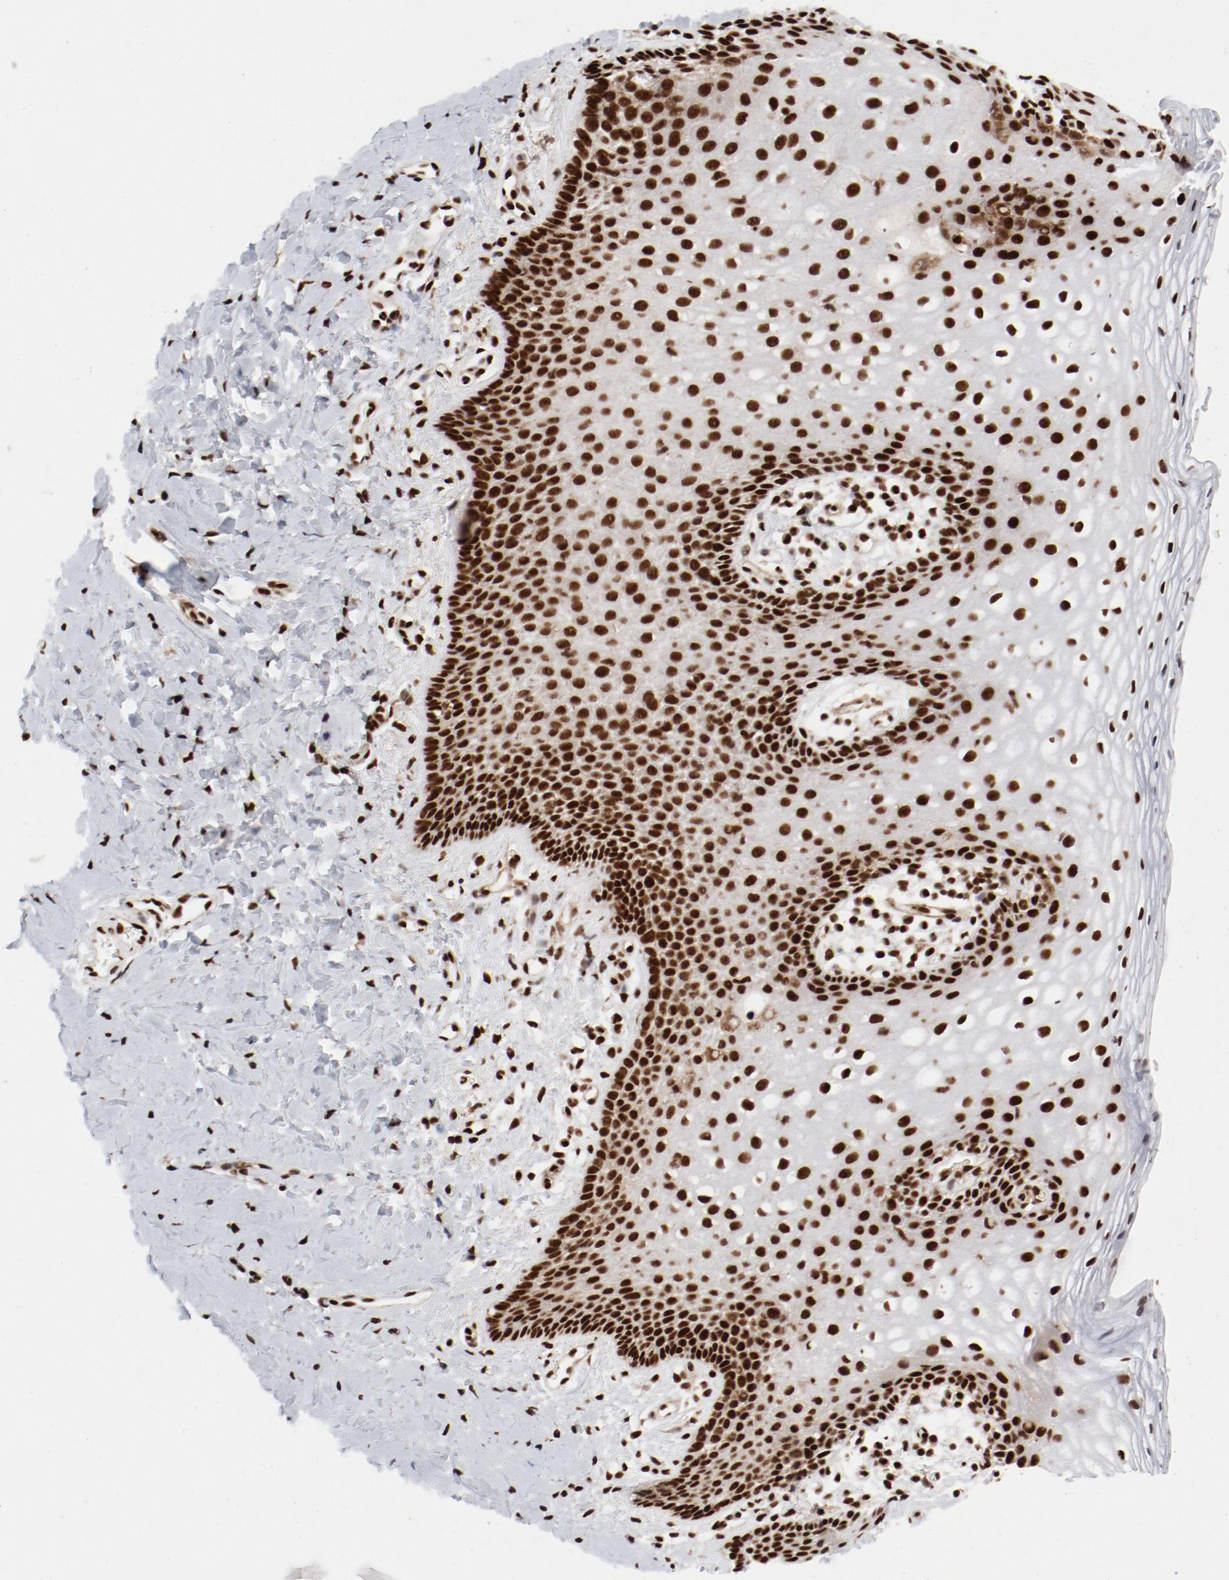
{"staining": {"intensity": "strong", "quantity": ">75%", "location": "nuclear"}, "tissue": "vagina", "cell_type": "Squamous epithelial cells", "image_type": "normal", "snomed": [{"axis": "morphology", "description": "Normal tissue, NOS"}, {"axis": "topography", "description": "Vagina"}], "caption": "IHC (DAB (3,3'-diaminobenzidine)) staining of benign vagina shows strong nuclear protein staining in about >75% of squamous epithelial cells.", "gene": "NFYB", "patient": {"sex": "female", "age": 55}}